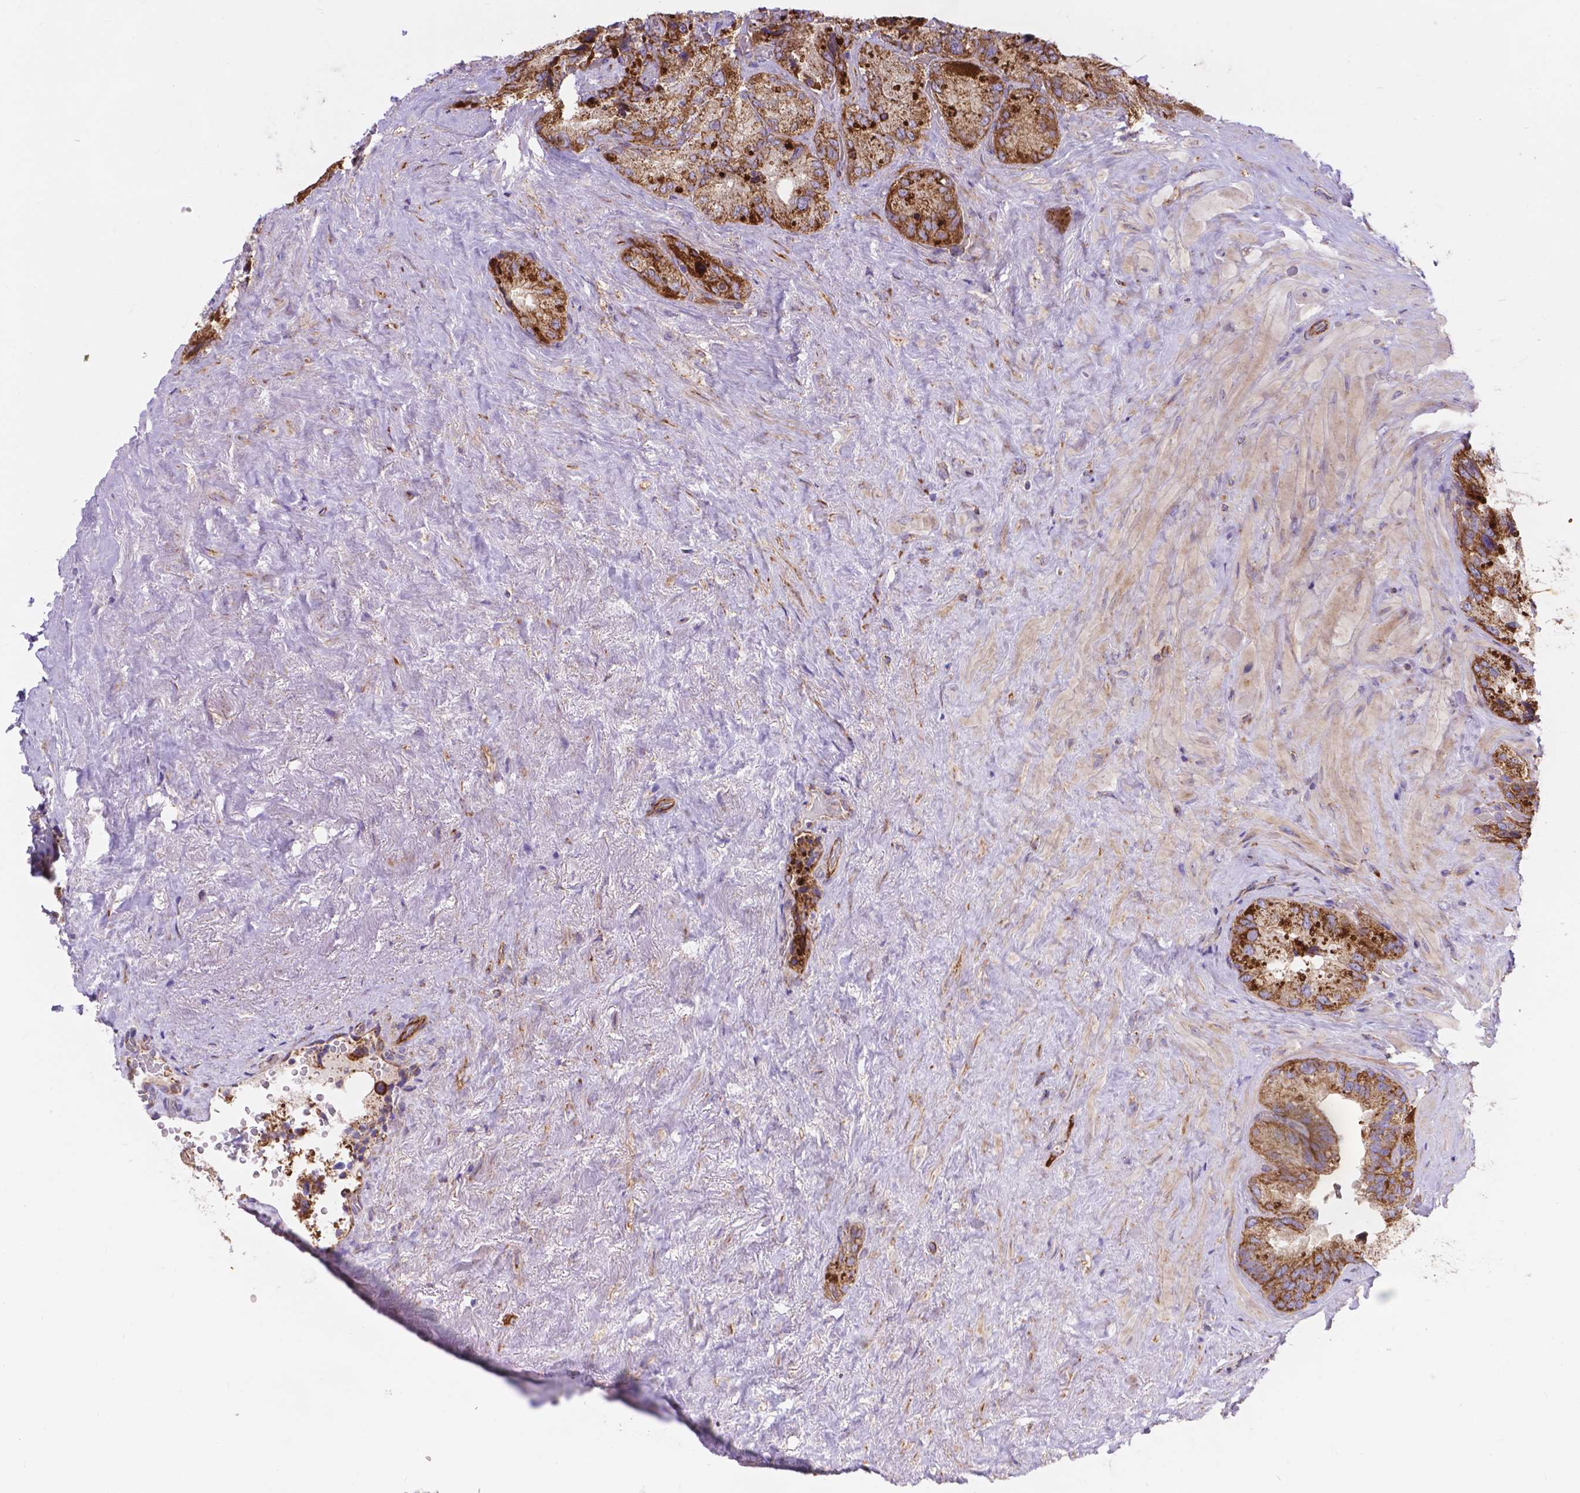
{"staining": {"intensity": "strong", "quantity": ">75%", "location": "cytoplasmic/membranous"}, "tissue": "seminal vesicle", "cell_type": "Glandular cells", "image_type": "normal", "snomed": [{"axis": "morphology", "description": "Normal tissue, NOS"}, {"axis": "topography", "description": "Seminal veicle"}], "caption": "Benign seminal vesicle exhibits strong cytoplasmic/membranous expression in about >75% of glandular cells, visualized by immunohistochemistry. Nuclei are stained in blue.", "gene": "AK3", "patient": {"sex": "male", "age": 69}}